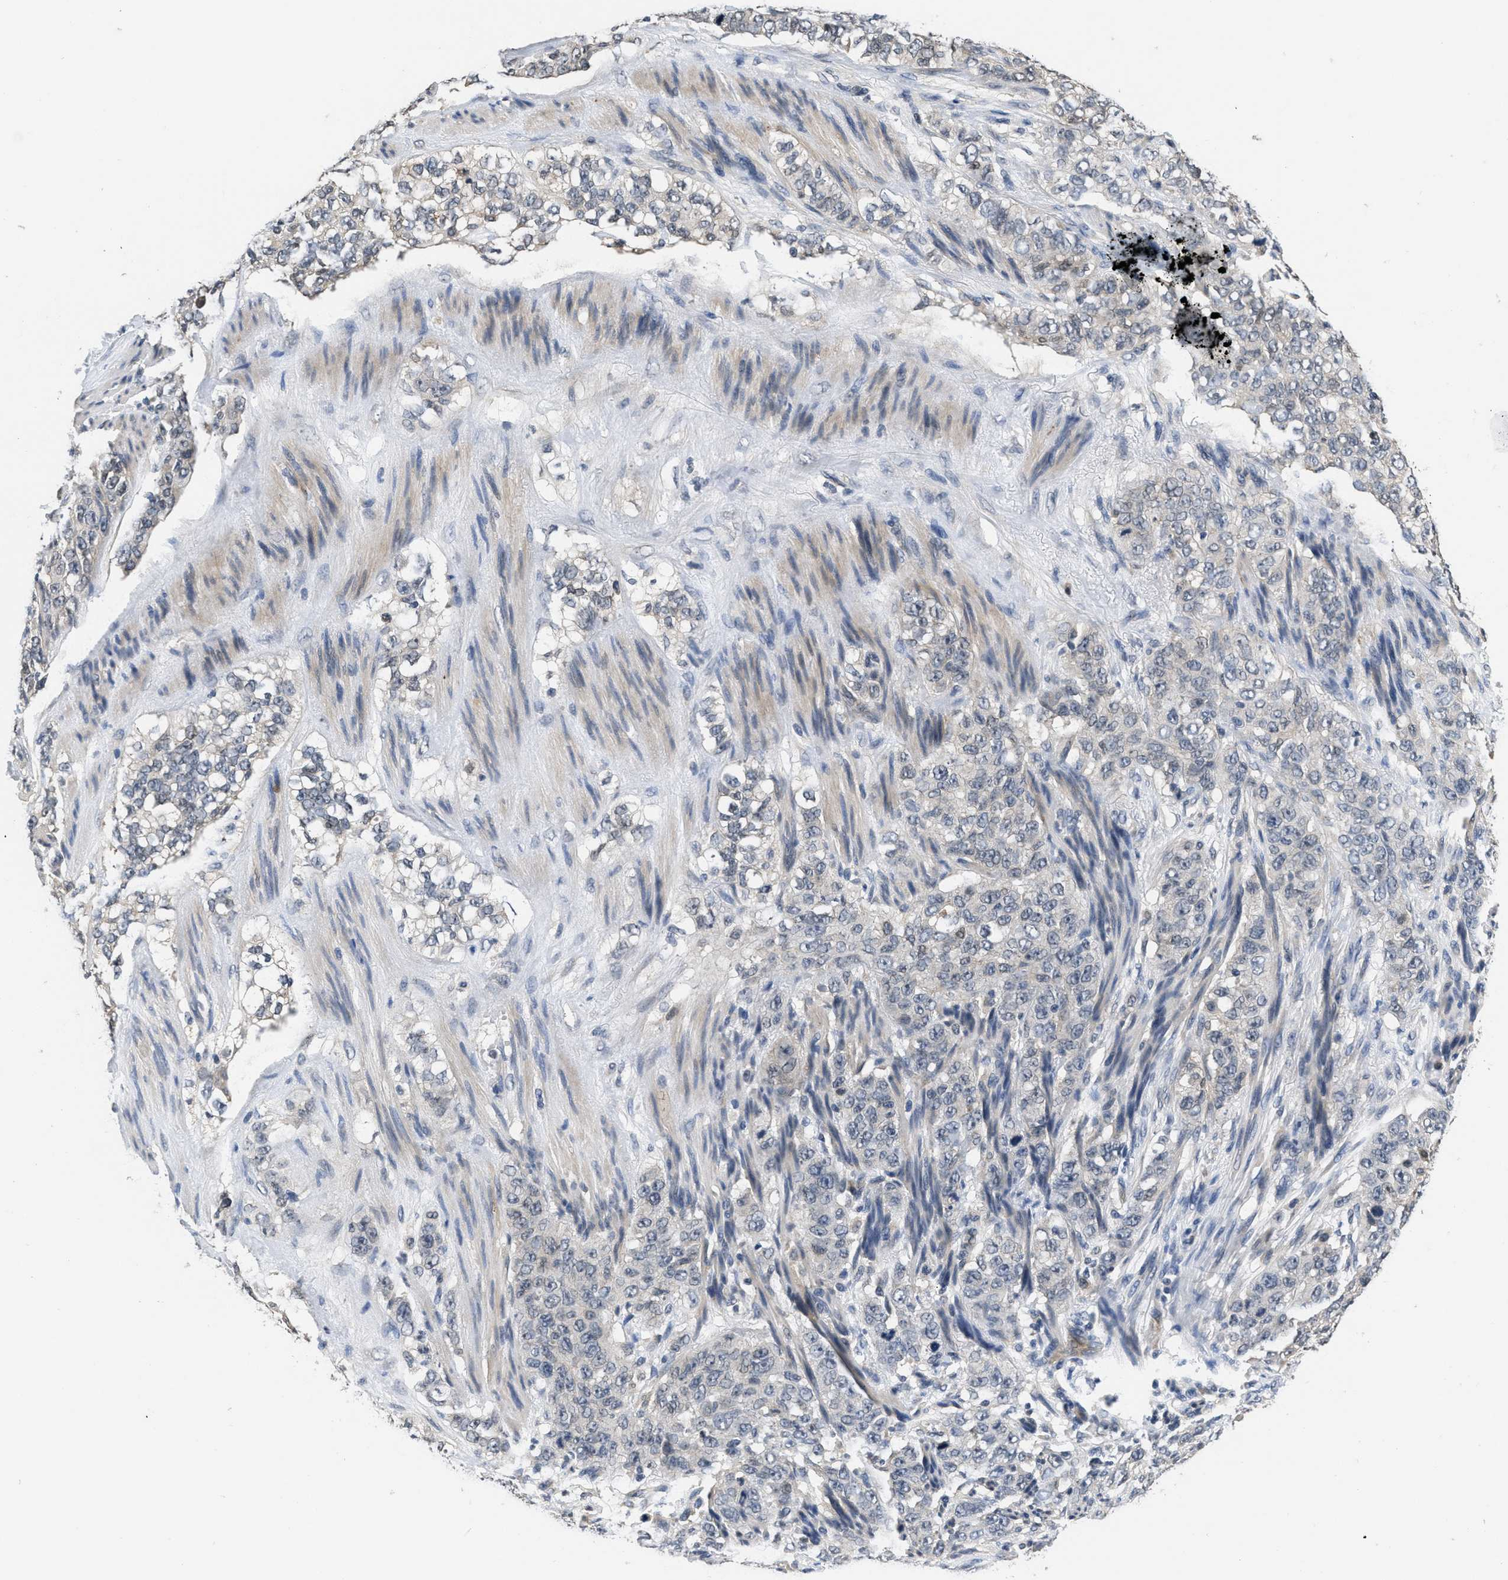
{"staining": {"intensity": "negative", "quantity": "none", "location": "none"}, "tissue": "stomach cancer", "cell_type": "Tumor cells", "image_type": "cancer", "snomed": [{"axis": "morphology", "description": "Adenocarcinoma, NOS"}, {"axis": "topography", "description": "Stomach"}], "caption": "Image shows no protein expression in tumor cells of stomach cancer (adenocarcinoma) tissue.", "gene": "ANGPT1", "patient": {"sex": "male", "age": 48}}